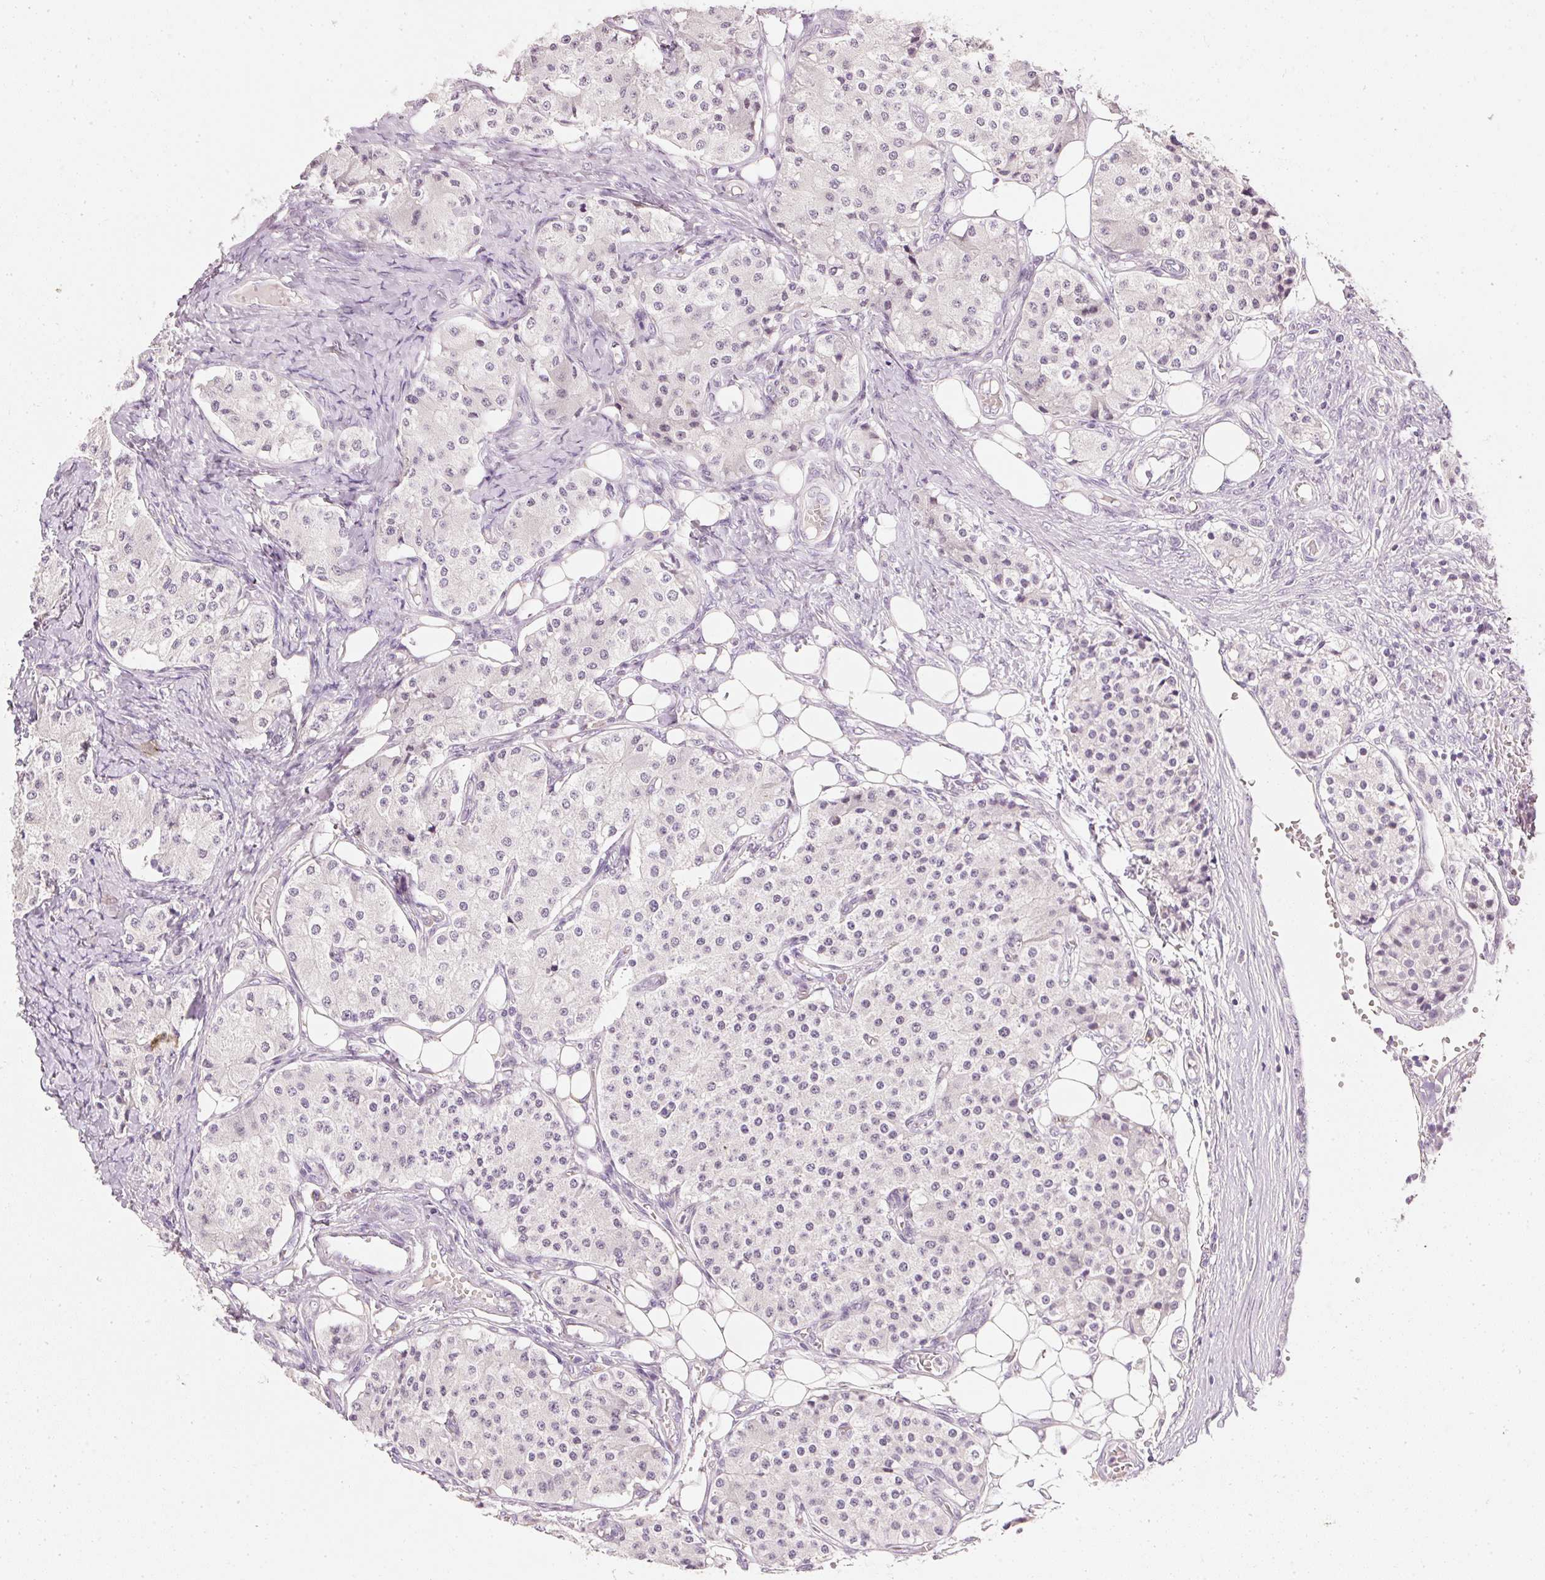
{"staining": {"intensity": "weak", "quantity": "<25%", "location": "nuclear"}, "tissue": "carcinoid", "cell_type": "Tumor cells", "image_type": "cancer", "snomed": [{"axis": "morphology", "description": "Carcinoid, malignant, NOS"}, {"axis": "topography", "description": "Colon"}], "caption": "Tumor cells are negative for brown protein staining in carcinoid (malignant).", "gene": "ELAVL3", "patient": {"sex": "female", "age": 52}}